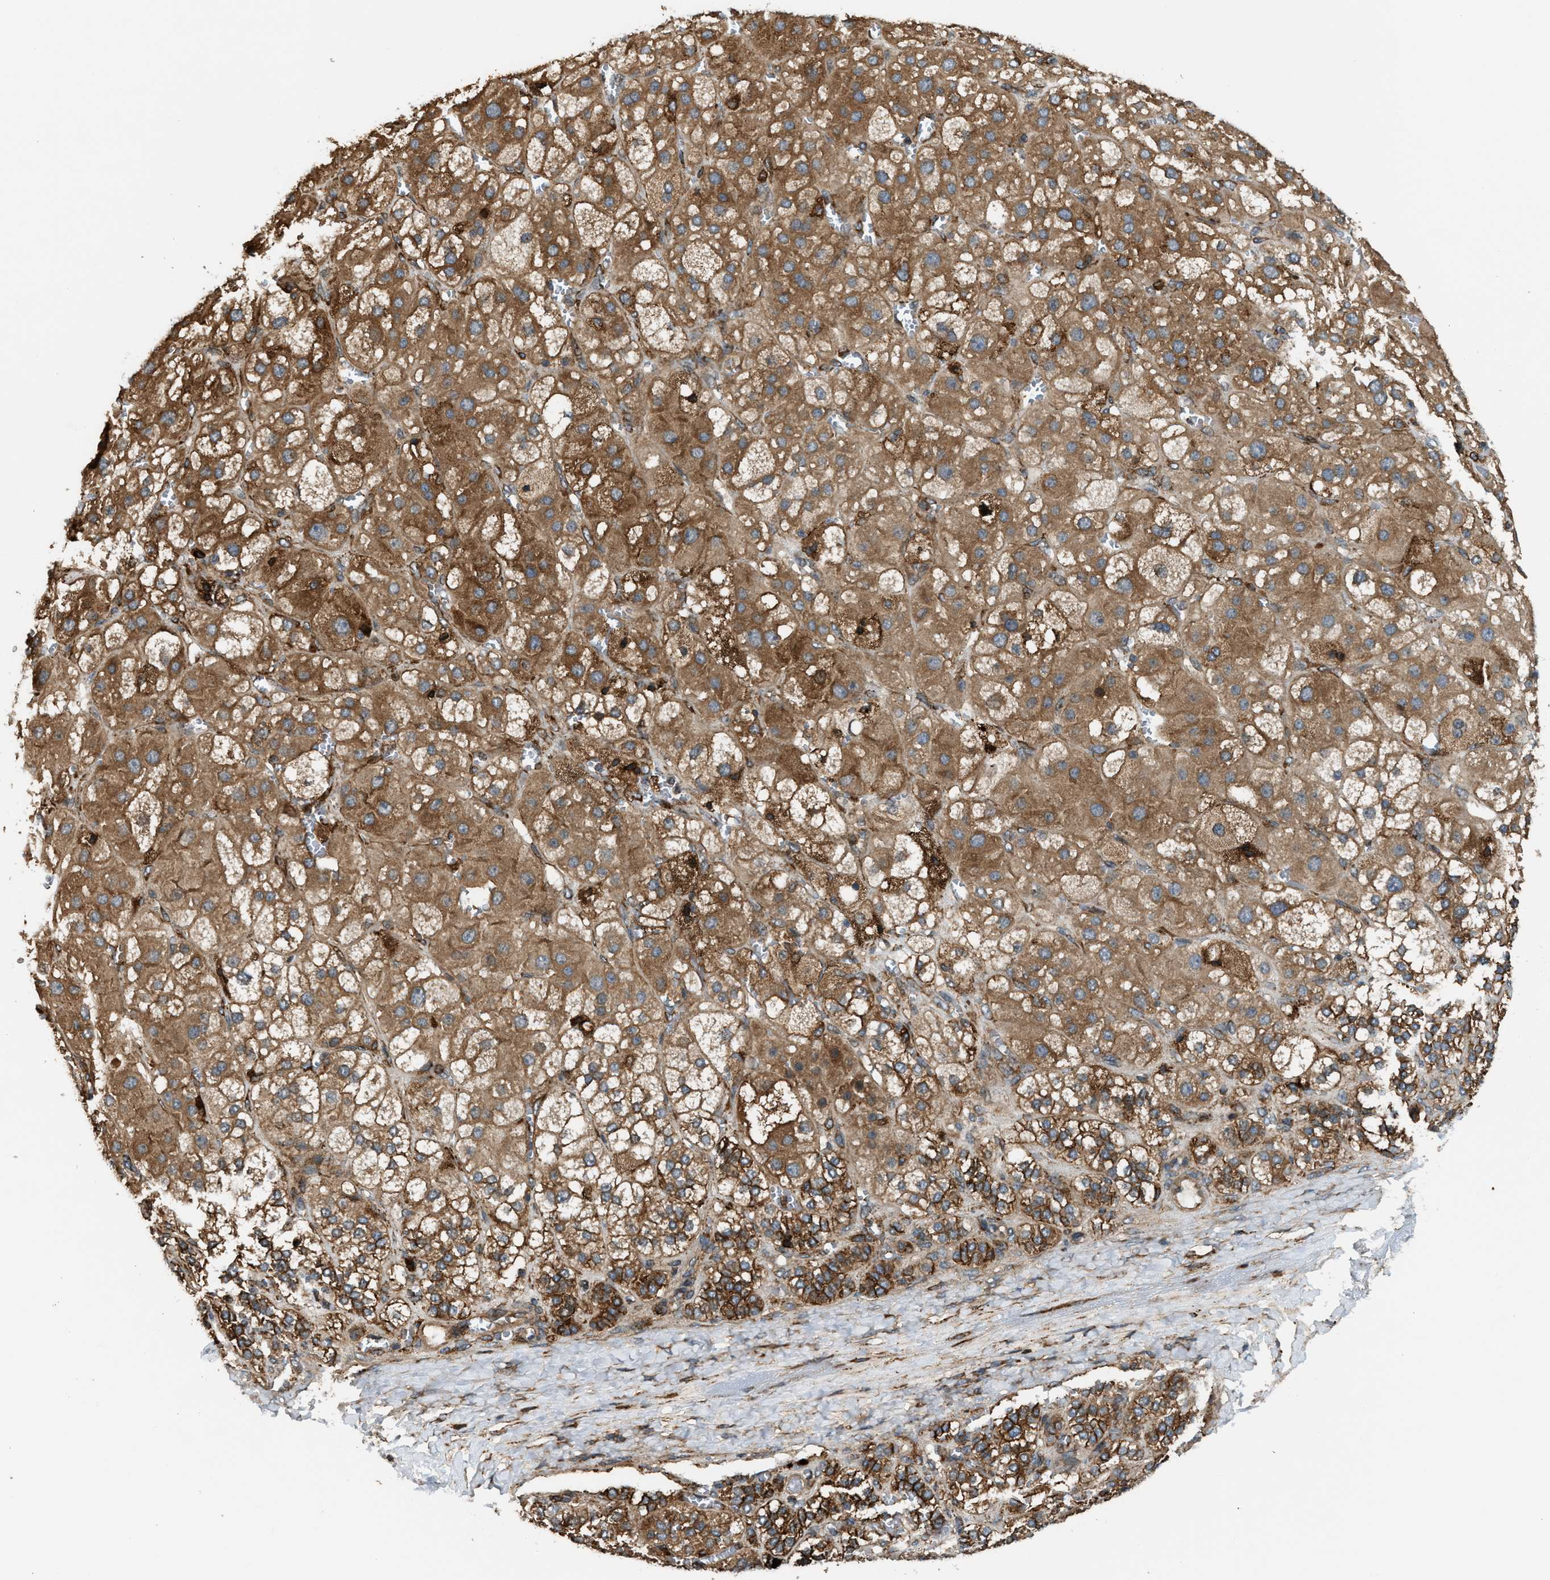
{"staining": {"intensity": "moderate", "quantity": ">75%", "location": "cytoplasmic/membranous"}, "tissue": "adrenal gland", "cell_type": "Glandular cells", "image_type": "normal", "snomed": [{"axis": "morphology", "description": "Normal tissue, NOS"}, {"axis": "topography", "description": "Adrenal gland"}], "caption": "A micrograph showing moderate cytoplasmic/membranous positivity in approximately >75% of glandular cells in unremarkable adrenal gland, as visualized by brown immunohistochemical staining.", "gene": "BAIAP2L1", "patient": {"sex": "female", "age": 47}}